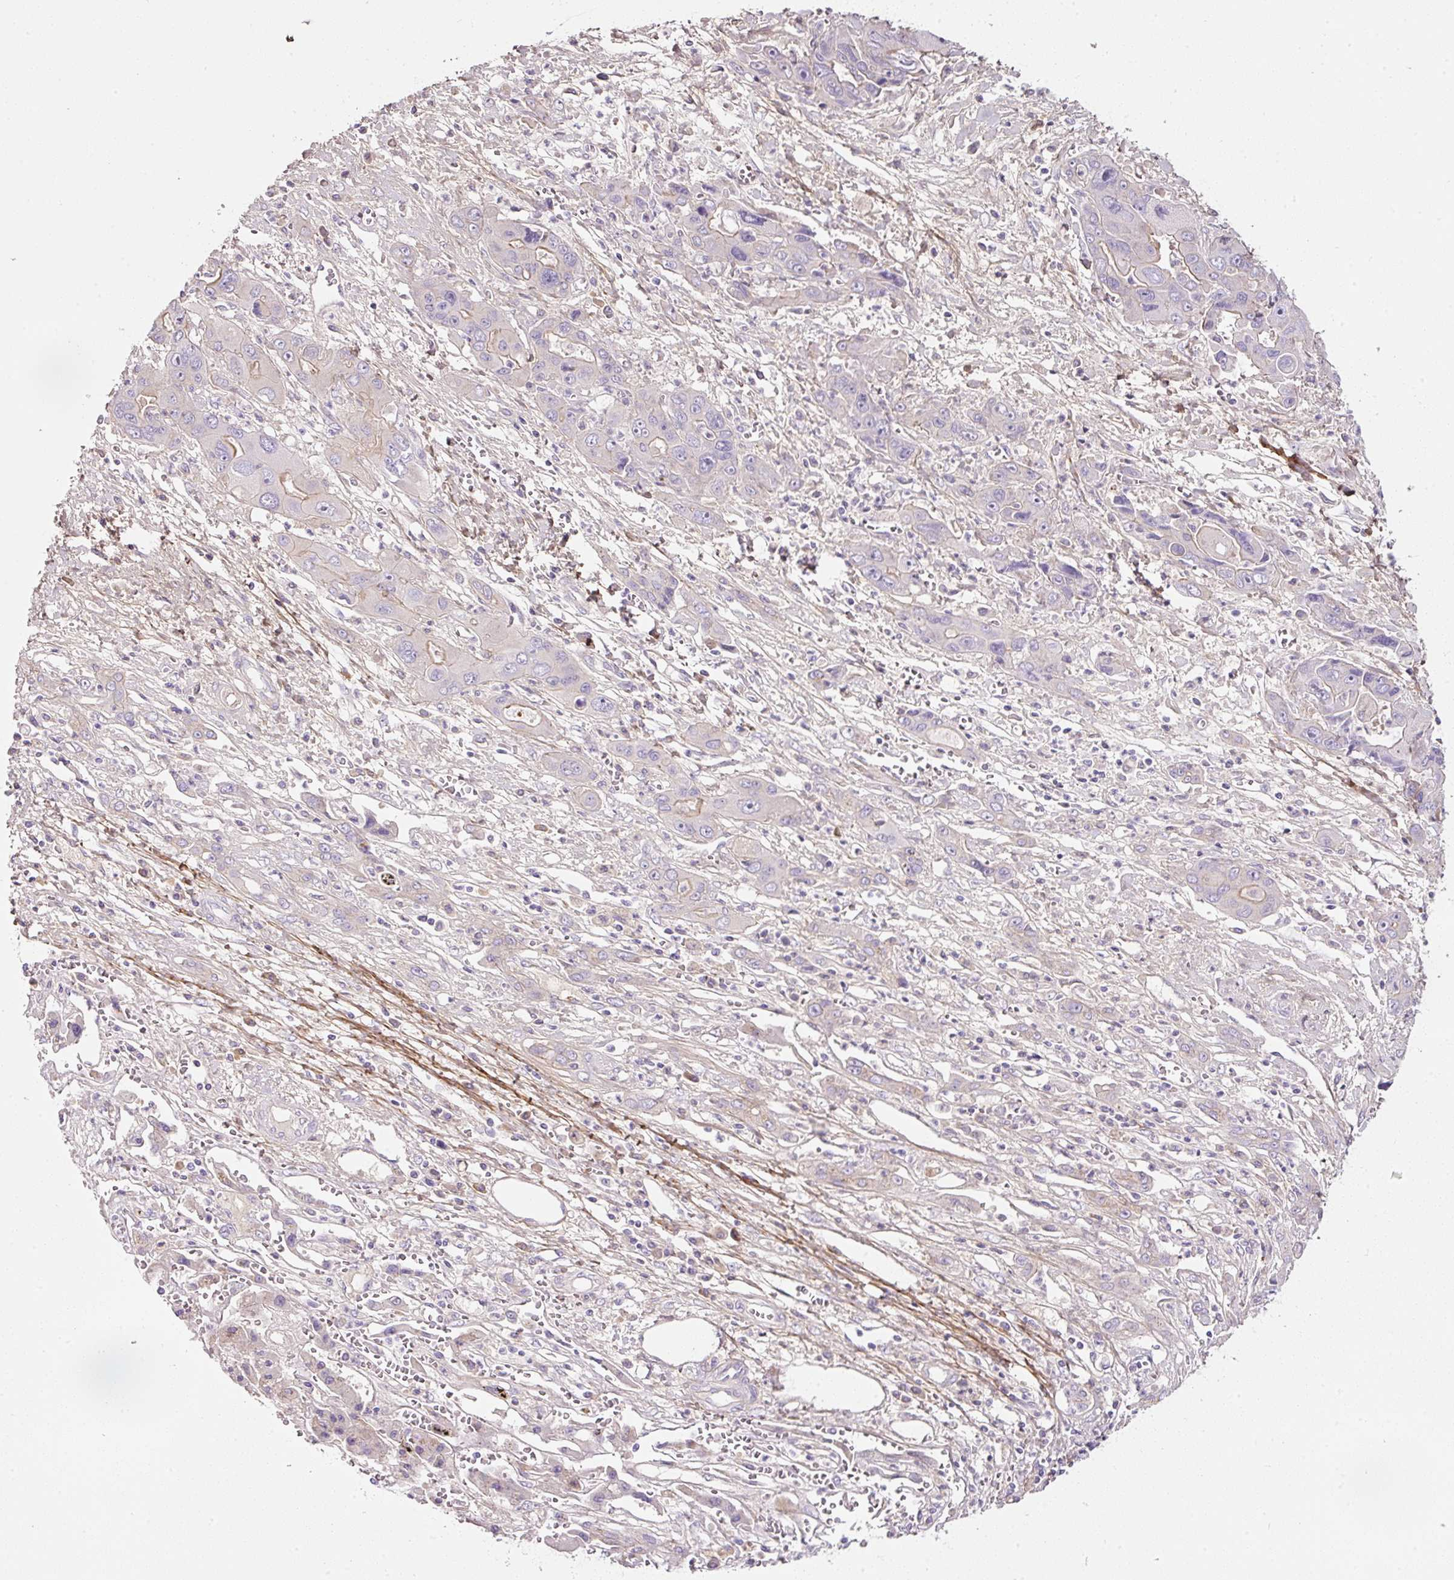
{"staining": {"intensity": "weak", "quantity": "<25%", "location": "cytoplasmic/membranous"}, "tissue": "liver cancer", "cell_type": "Tumor cells", "image_type": "cancer", "snomed": [{"axis": "morphology", "description": "Cholangiocarcinoma"}, {"axis": "topography", "description": "Liver"}], "caption": "Immunohistochemistry image of neoplastic tissue: human liver cancer (cholangiocarcinoma) stained with DAB (3,3'-diaminobenzidine) displays no significant protein expression in tumor cells.", "gene": "SOS2", "patient": {"sex": "male", "age": 67}}